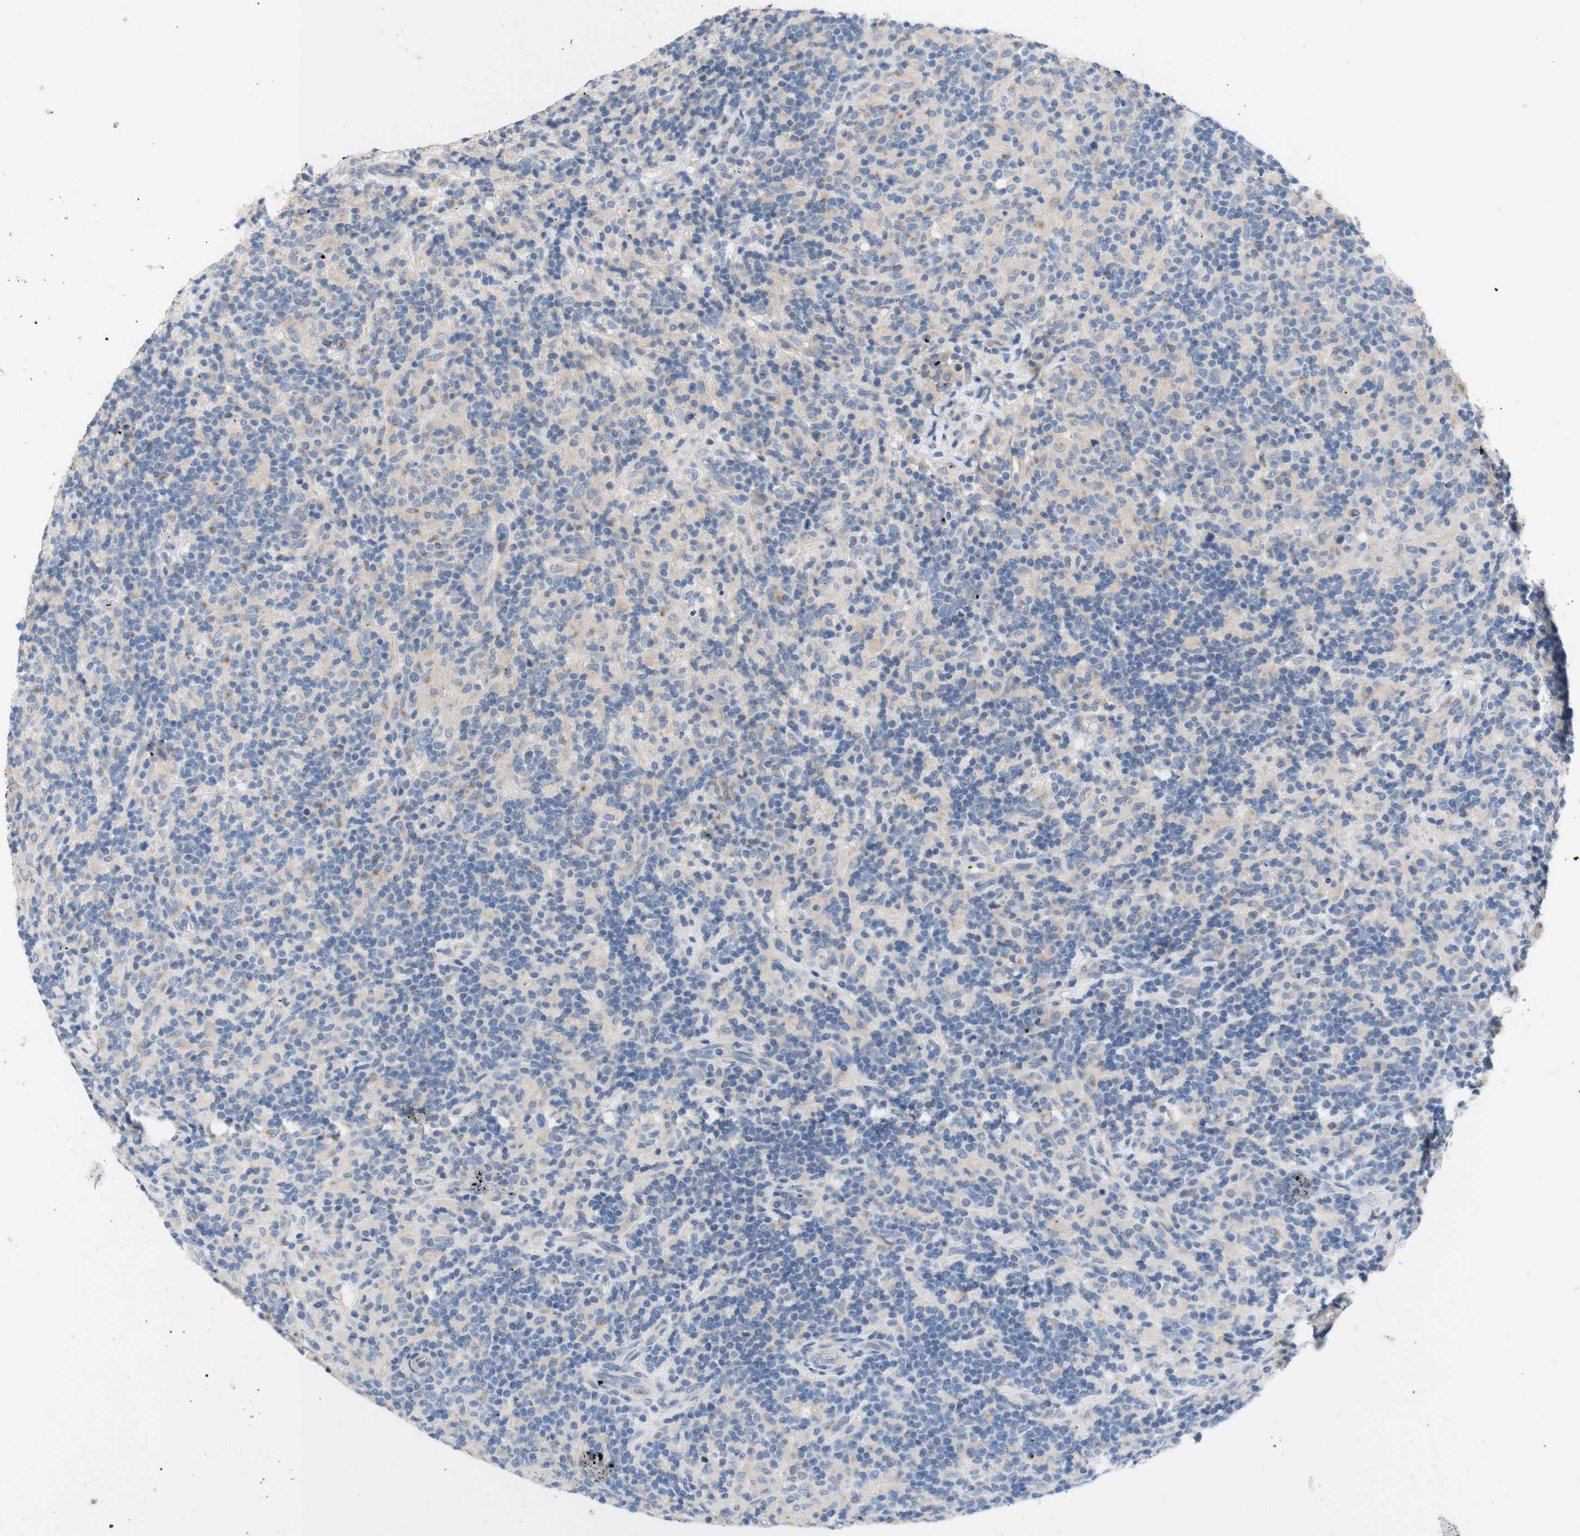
{"staining": {"intensity": "weak", "quantity": ">75%", "location": "cytoplasmic/membranous"}, "tissue": "lymphoma", "cell_type": "Tumor cells", "image_type": "cancer", "snomed": [{"axis": "morphology", "description": "Hodgkin's disease, NOS"}, {"axis": "topography", "description": "Lymph node"}], "caption": "Human lymphoma stained with a brown dye reveals weak cytoplasmic/membranous positive positivity in approximately >75% of tumor cells.", "gene": "F3", "patient": {"sex": "male", "age": 70}}